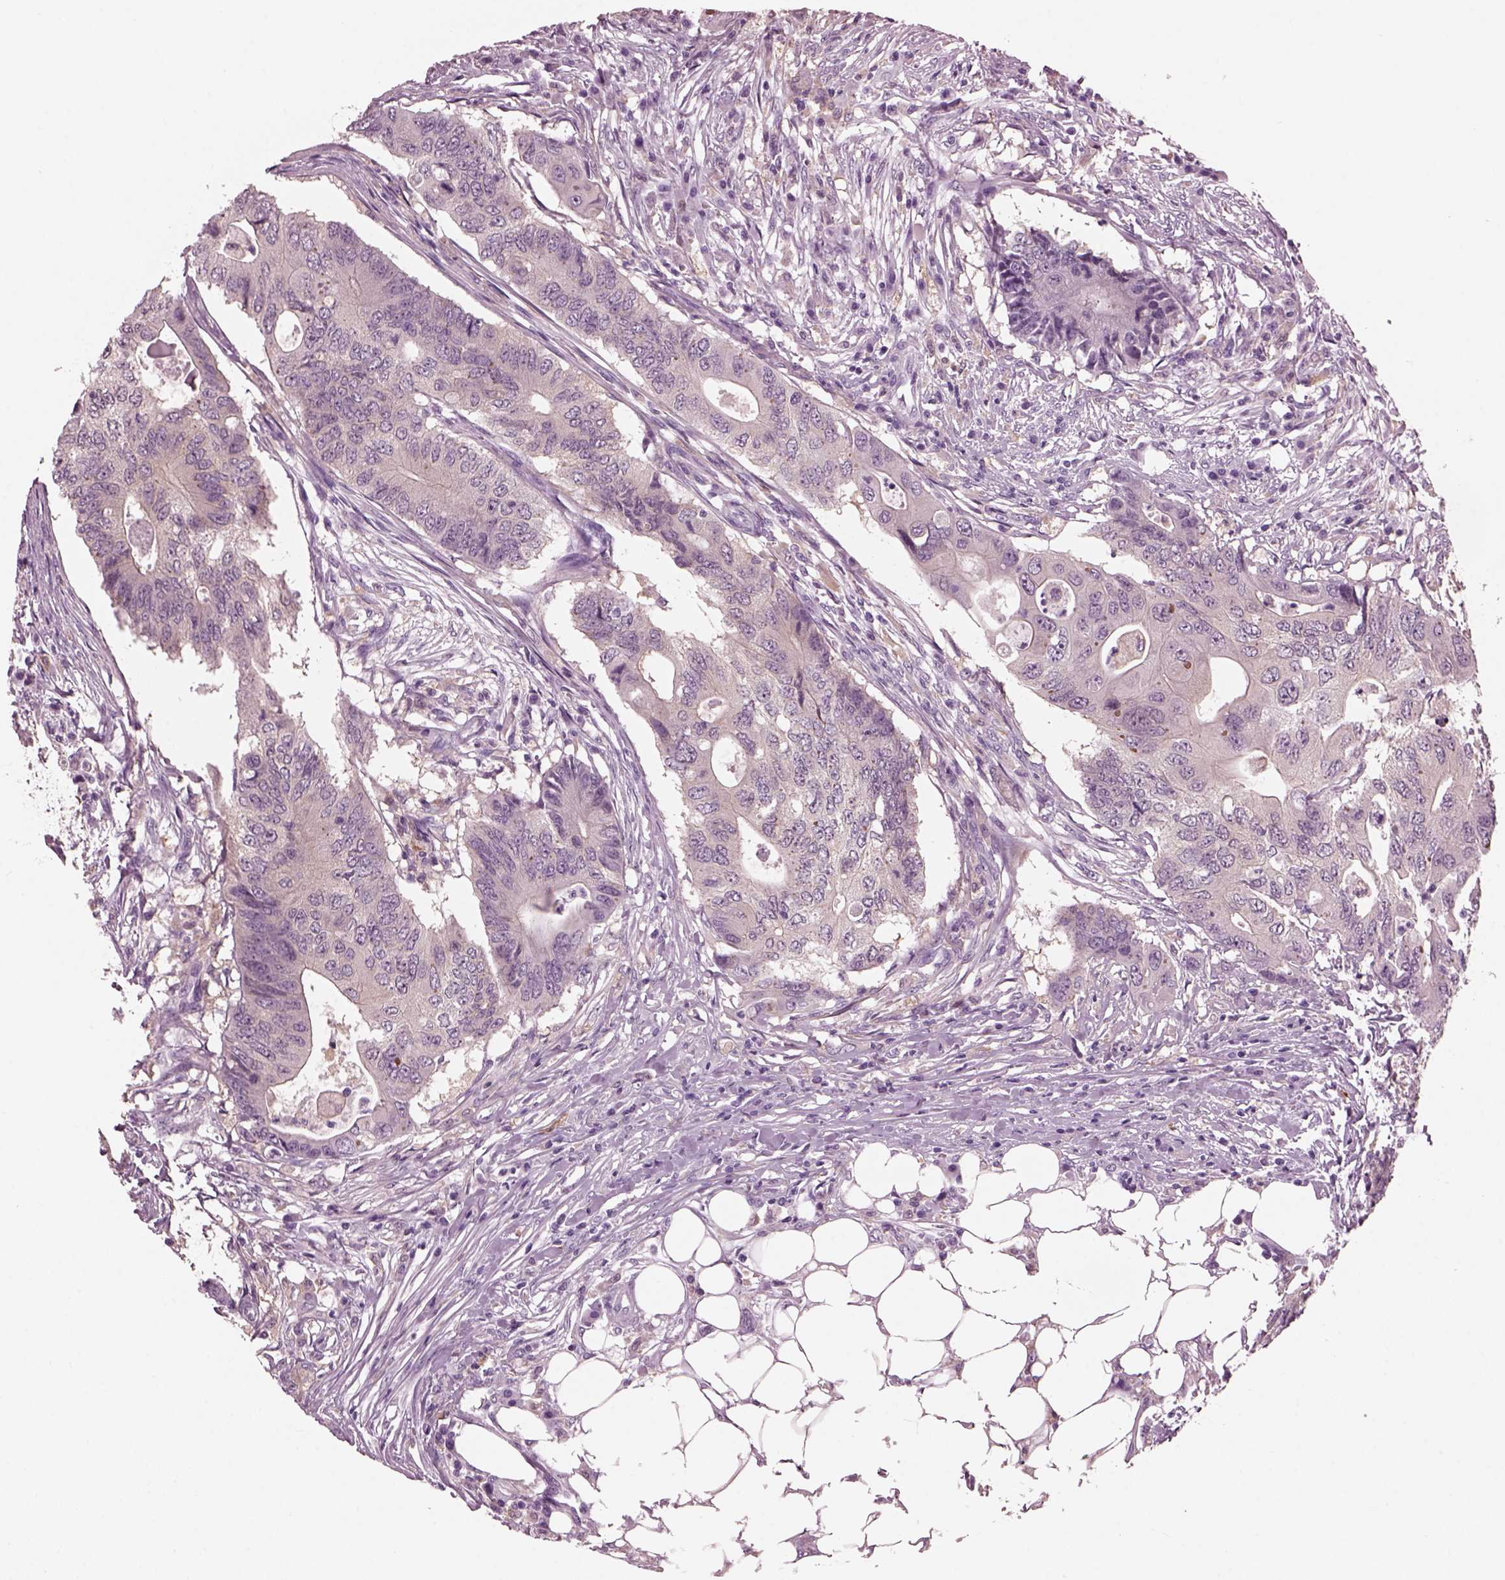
{"staining": {"intensity": "negative", "quantity": "none", "location": "none"}, "tissue": "colorectal cancer", "cell_type": "Tumor cells", "image_type": "cancer", "snomed": [{"axis": "morphology", "description": "Adenocarcinoma, NOS"}, {"axis": "topography", "description": "Colon"}], "caption": "DAB (3,3'-diaminobenzidine) immunohistochemical staining of colorectal cancer exhibits no significant expression in tumor cells.", "gene": "SHTN1", "patient": {"sex": "male", "age": 71}}